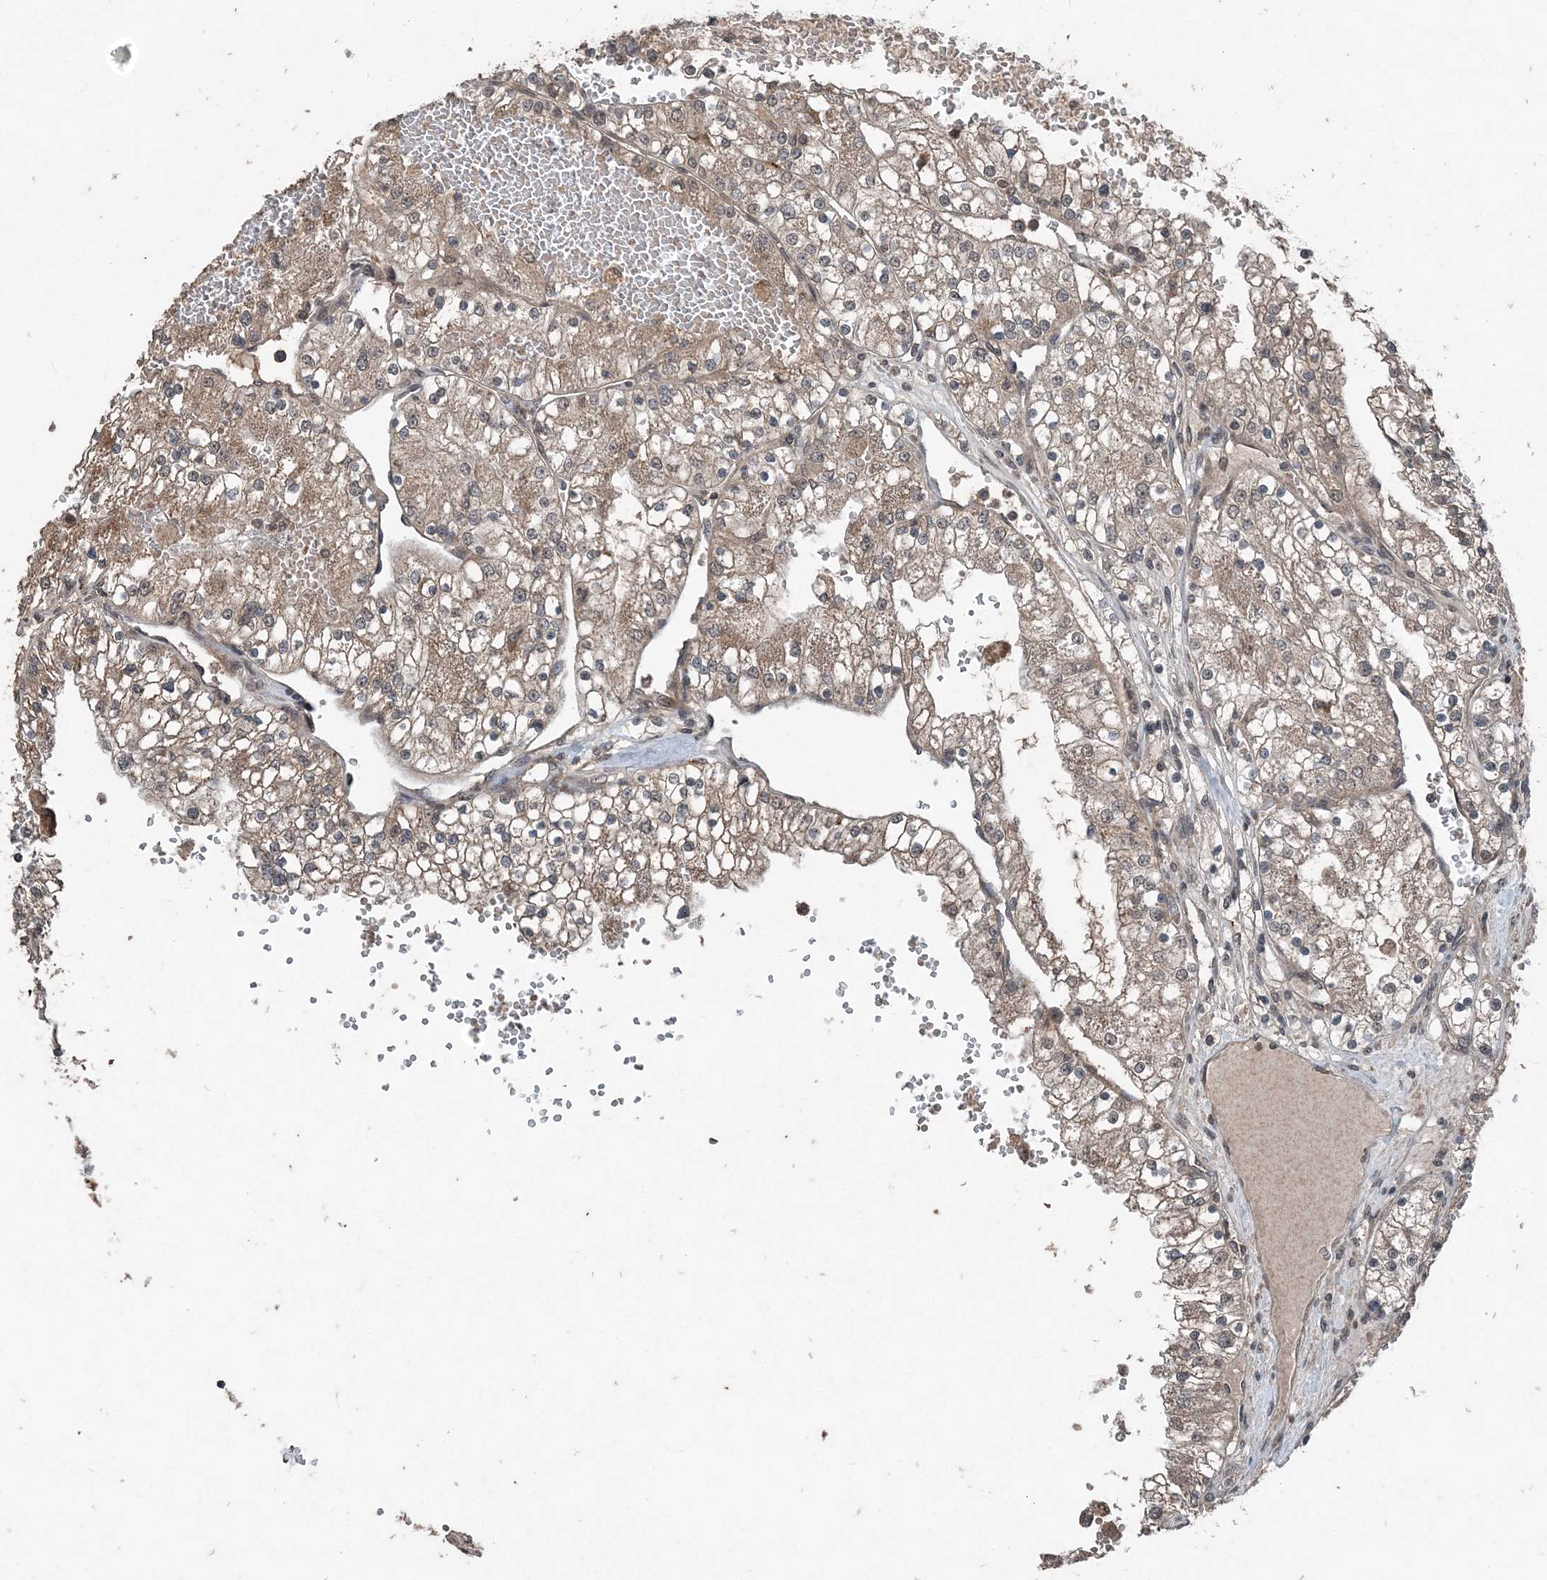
{"staining": {"intensity": "weak", "quantity": ">75%", "location": "cytoplasmic/membranous"}, "tissue": "renal cancer", "cell_type": "Tumor cells", "image_type": "cancer", "snomed": [{"axis": "morphology", "description": "Normal tissue, NOS"}, {"axis": "morphology", "description": "Adenocarcinoma, NOS"}, {"axis": "topography", "description": "Kidney"}], "caption": "Human adenocarcinoma (renal) stained for a protein (brown) shows weak cytoplasmic/membranous positive positivity in approximately >75% of tumor cells.", "gene": "CFL1", "patient": {"sex": "male", "age": 68}}